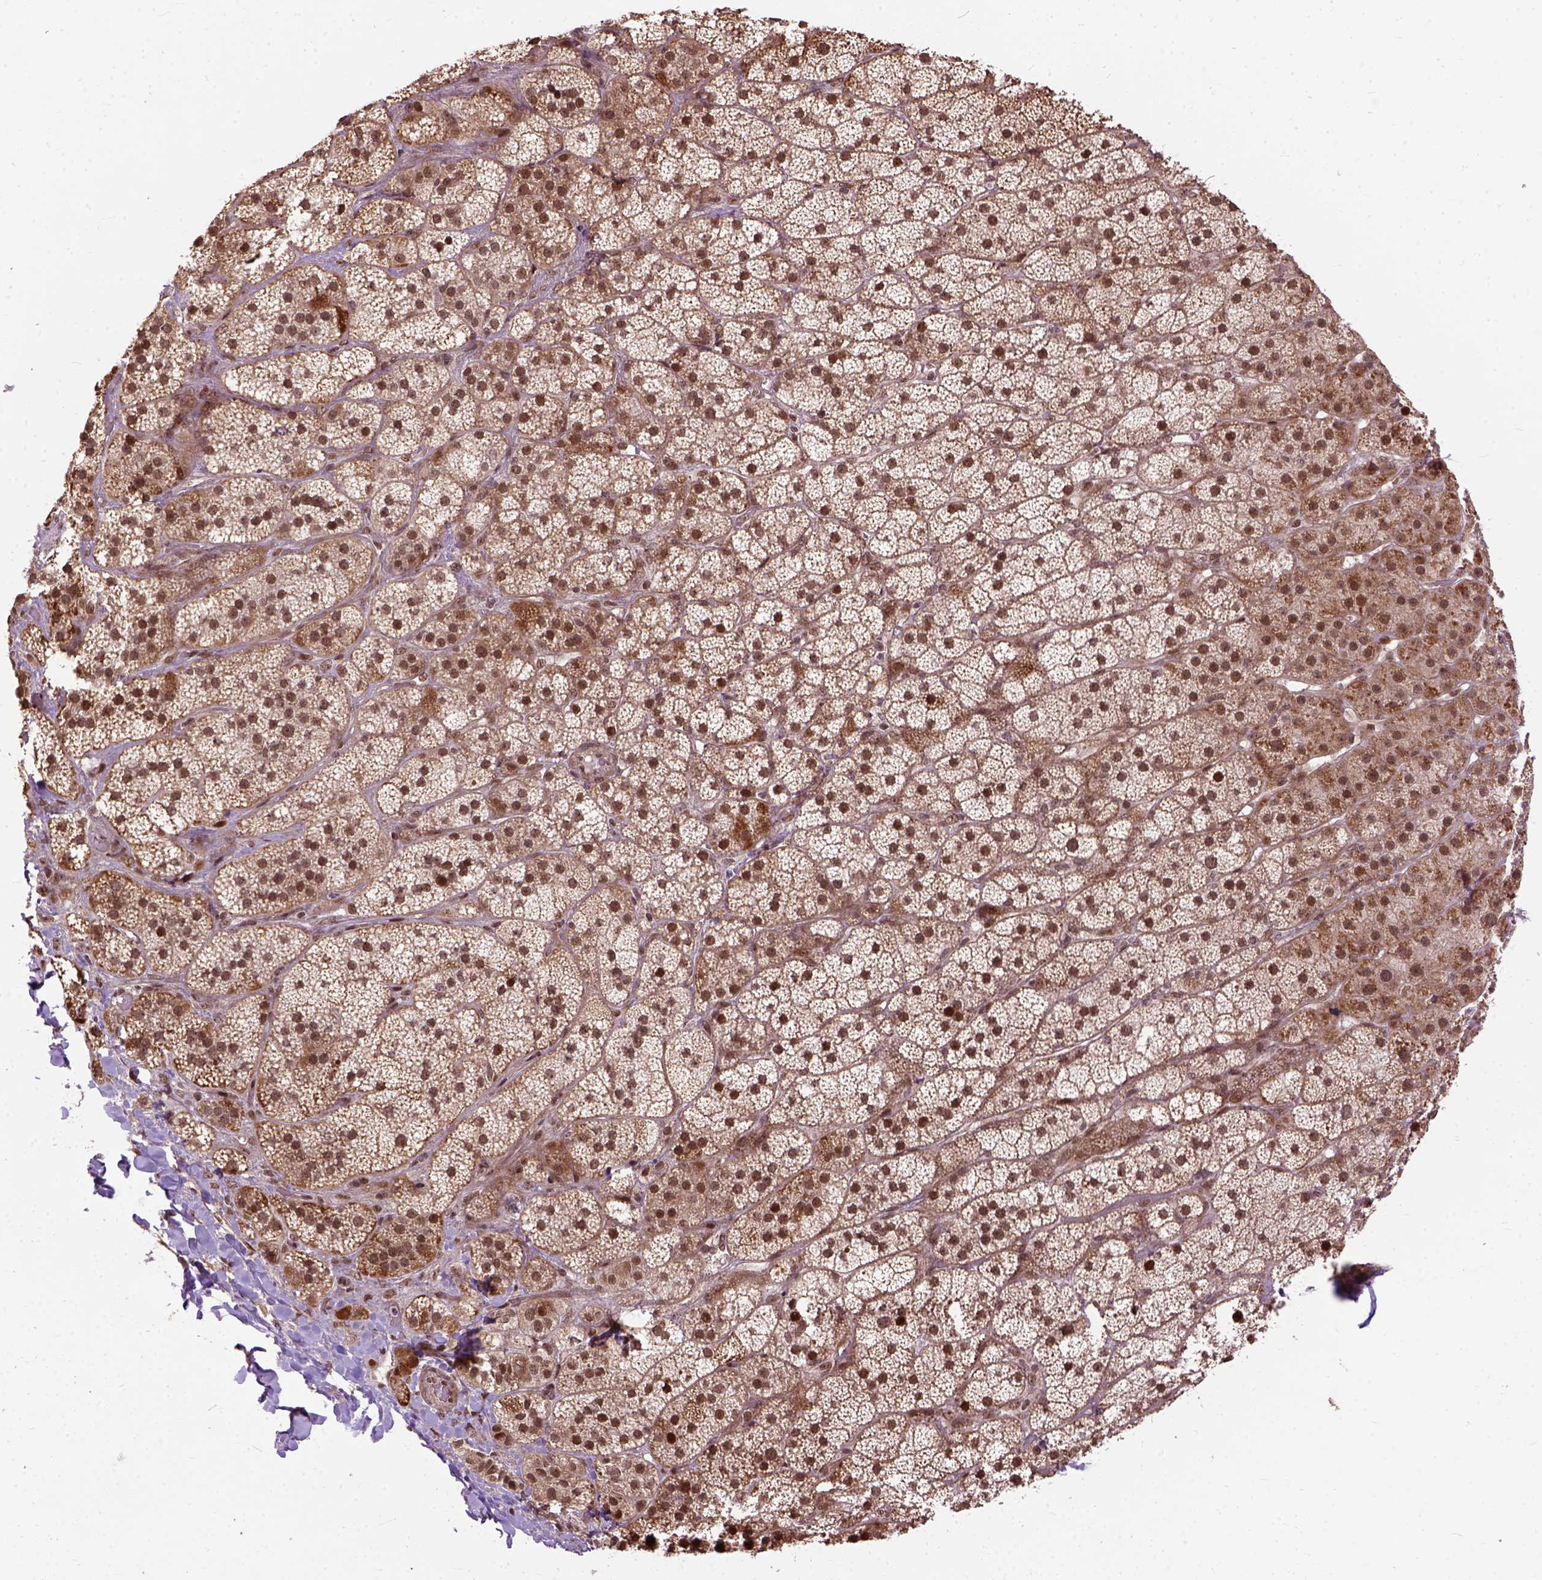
{"staining": {"intensity": "strong", "quantity": ">75%", "location": "cytoplasmic/membranous,nuclear"}, "tissue": "adrenal gland", "cell_type": "Glandular cells", "image_type": "normal", "snomed": [{"axis": "morphology", "description": "Normal tissue, NOS"}, {"axis": "topography", "description": "Adrenal gland"}], "caption": "A photomicrograph of adrenal gland stained for a protein reveals strong cytoplasmic/membranous,nuclear brown staining in glandular cells. Using DAB (3,3'-diaminobenzidine) (brown) and hematoxylin (blue) stains, captured at high magnification using brightfield microscopy.", "gene": "ZNF630", "patient": {"sex": "male", "age": 57}}